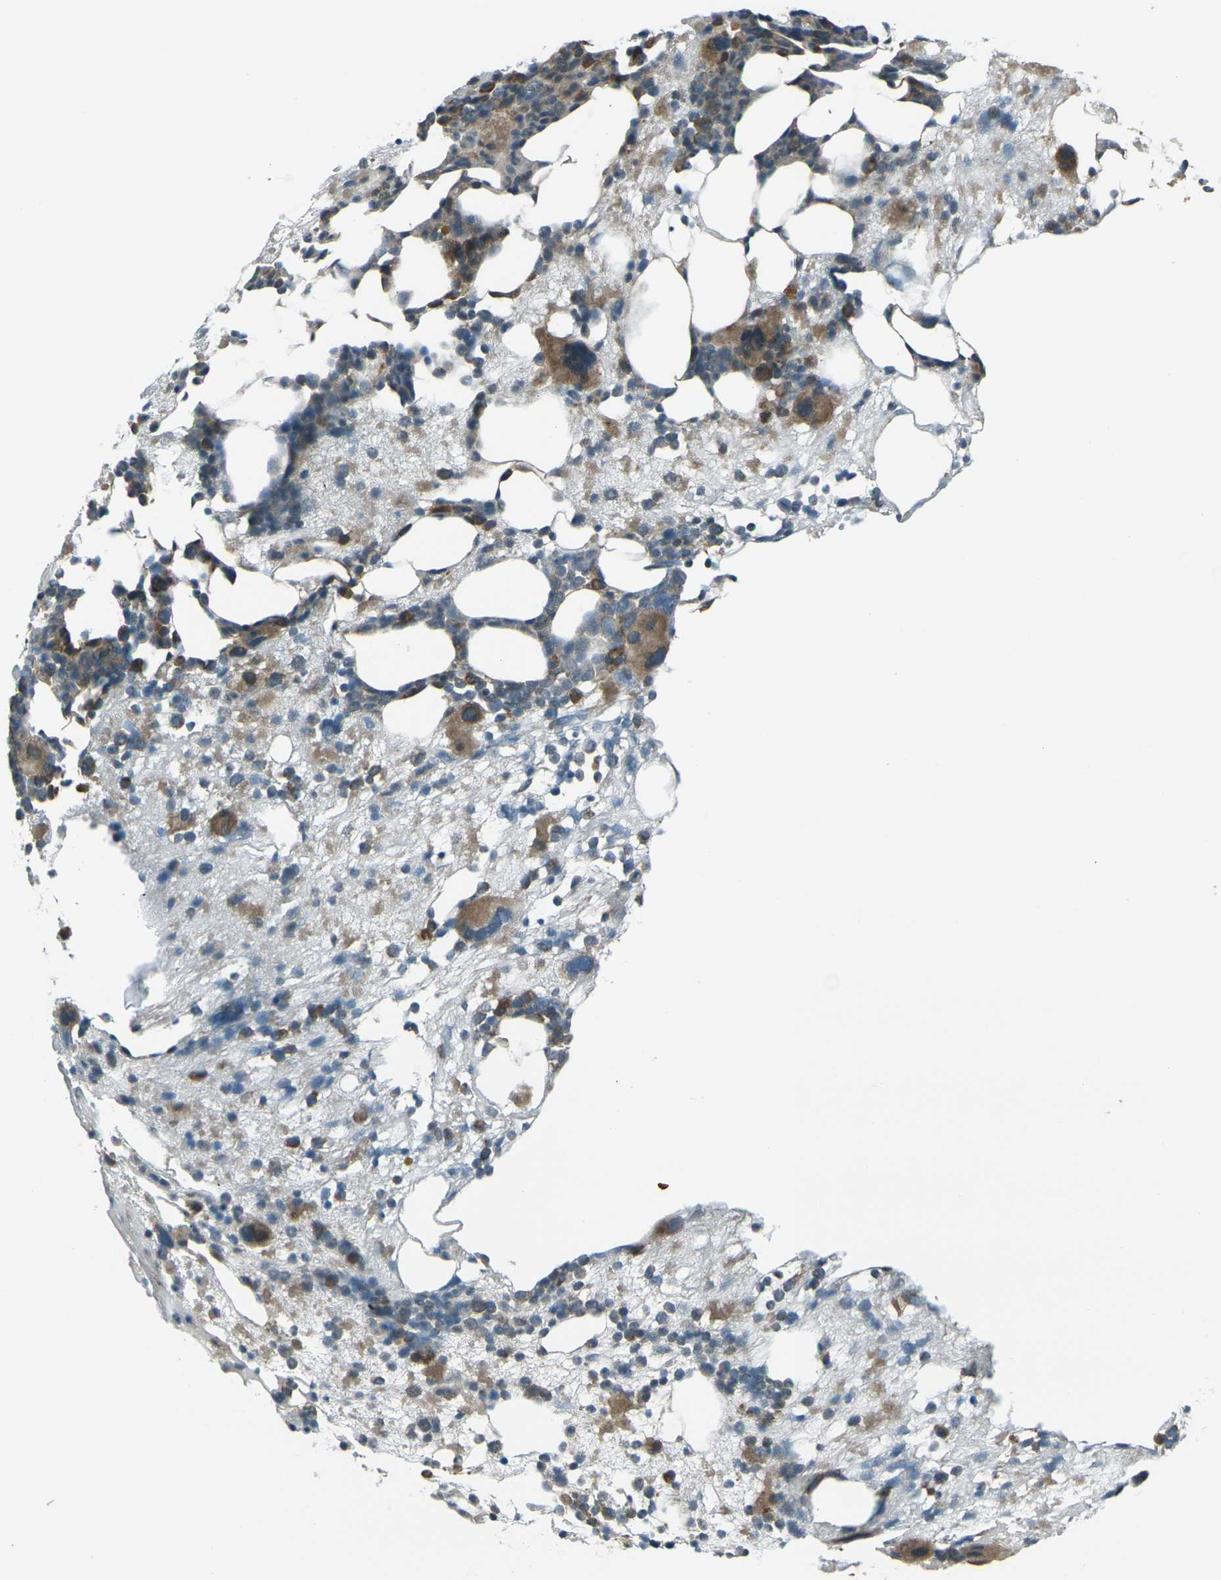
{"staining": {"intensity": "moderate", "quantity": "25%-75%", "location": "cytoplasmic/membranous"}, "tissue": "bone marrow", "cell_type": "Hematopoietic cells", "image_type": "normal", "snomed": [{"axis": "morphology", "description": "Normal tissue, NOS"}, {"axis": "morphology", "description": "Inflammation, NOS"}, {"axis": "topography", "description": "Bone marrow"}], "caption": "An image of bone marrow stained for a protein demonstrates moderate cytoplasmic/membranous brown staining in hematopoietic cells.", "gene": "LSMEM1", "patient": {"sex": "male", "age": 43}}